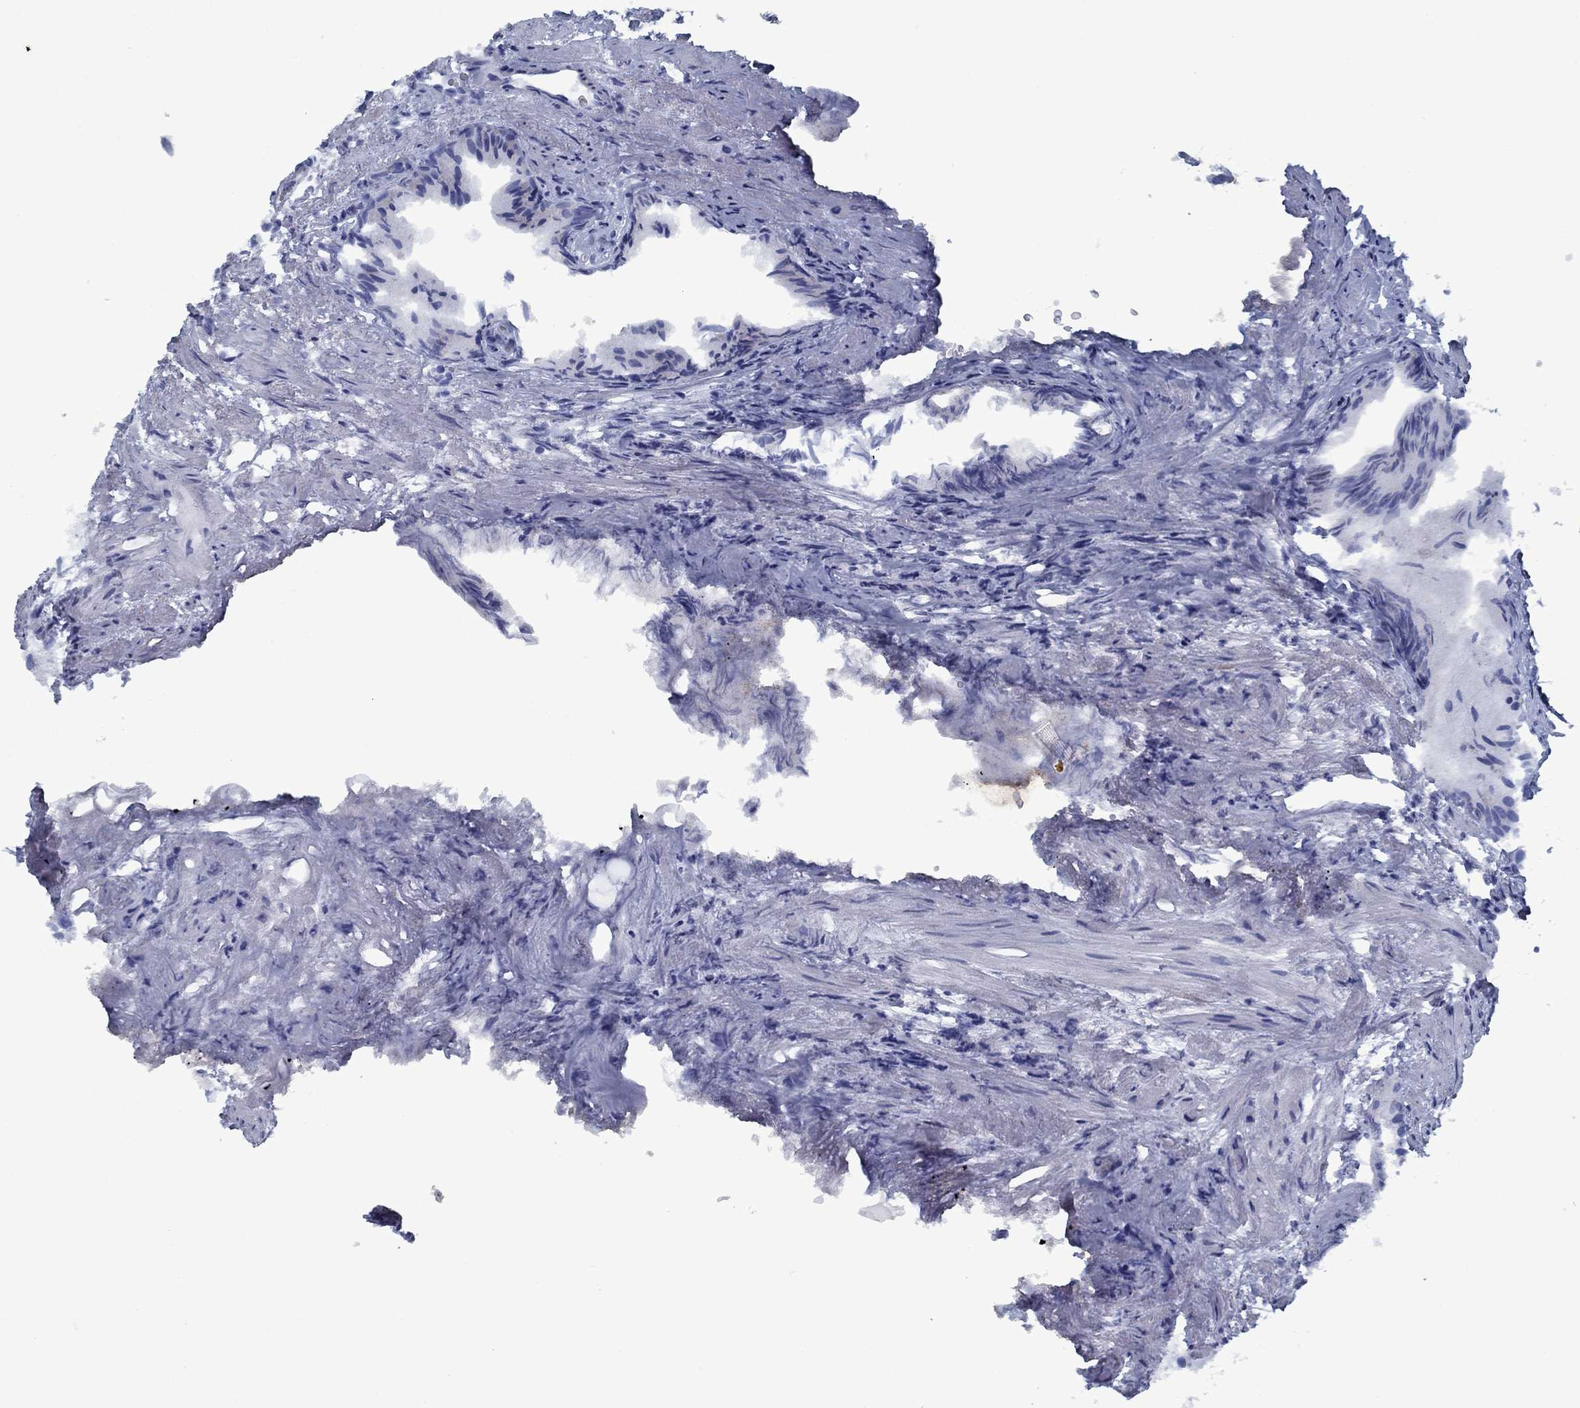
{"staining": {"intensity": "negative", "quantity": "none", "location": "none"}, "tissue": "prostate cancer", "cell_type": "Tumor cells", "image_type": "cancer", "snomed": [{"axis": "morphology", "description": "Adenocarcinoma, High grade"}, {"axis": "topography", "description": "Prostate"}], "caption": "IHC photomicrograph of human high-grade adenocarcinoma (prostate) stained for a protein (brown), which exhibits no staining in tumor cells.", "gene": "PNMA8A", "patient": {"sex": "male", "age": 90}}